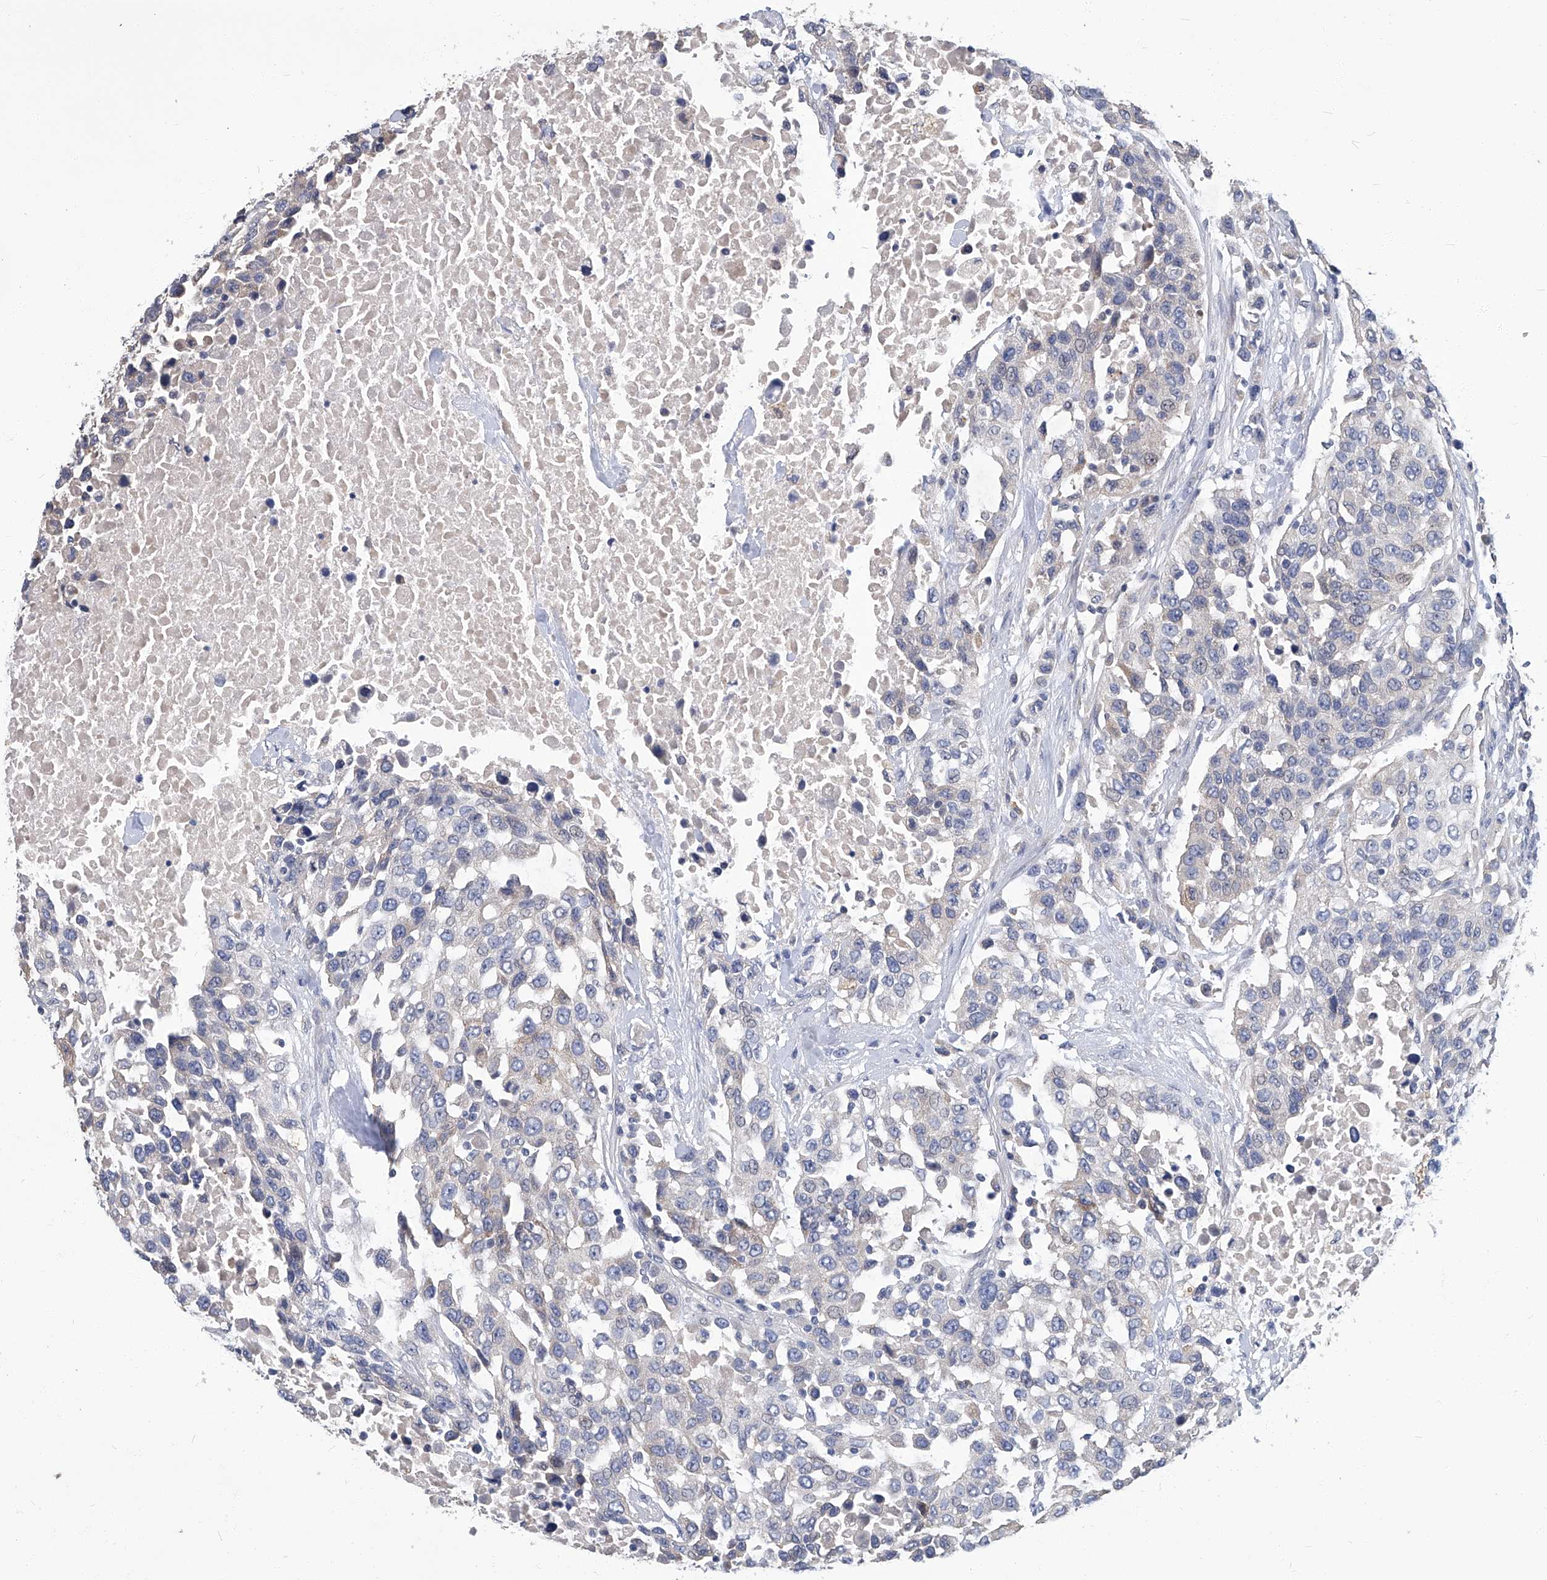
{"staining": {"intensity": "negative", "quantity": "none", "location": "none"}, "tissue": "urothelial cancer", "cell_type": "Tumor cells", "image_type": "cancer", "snomed": [{"axis": "morphology", "description": "Urothelial carcinoma, High grade"}, {"axis": "topography", "description": "Urinary bladder"}], "caption": "Immunohistochemistry (IHC) histopathology image of neoplastic tissue: human urothelial carcinoma (high-grade) stained with DAB (3,3'-diaminobenzidine) displays no significant protein staining in tumor cells.", "gene": "TGFBR1", "patient": {"sex": "female", "age": 80}}